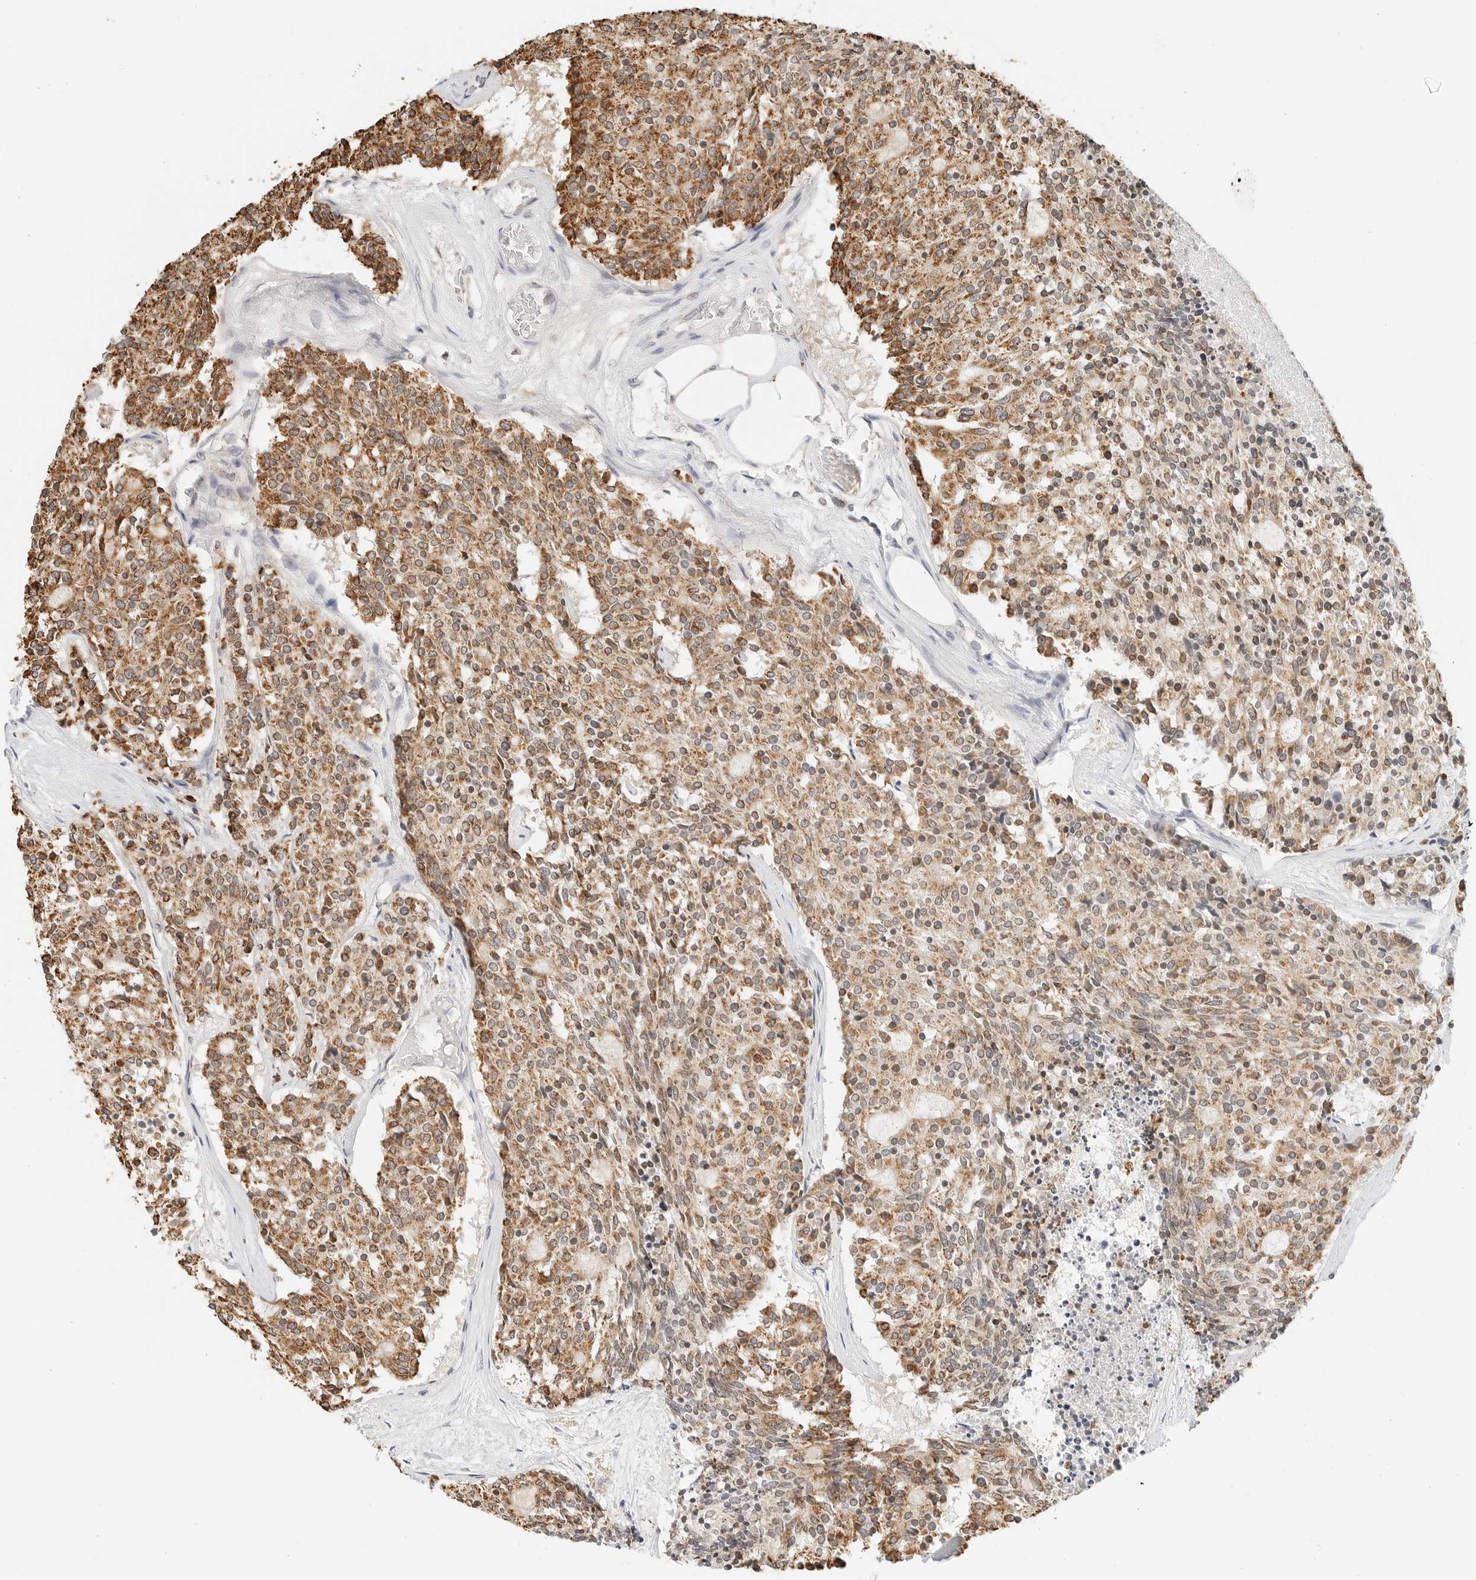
{"staining": {"intensity": "moderate", "quantity": ">75%", "location": "cytoplasmic/membranous"}, "tissue": "carcinoid", "cell_type": "Tumor cells", "image_type": "cancer", "snomed": [{"axis": "morphology", "description": "Carcinoid, malignant, NOS"}, {"axis": "topography", "description": "Pancreas"}], "caption": "Brown immunohistochemical staining in carcinoid shows moderate cytoplasmic/membranous staining in about >75% of tumor cells.", "gene": "ATL1", "patient": {"sex": "female", "age": 54}}